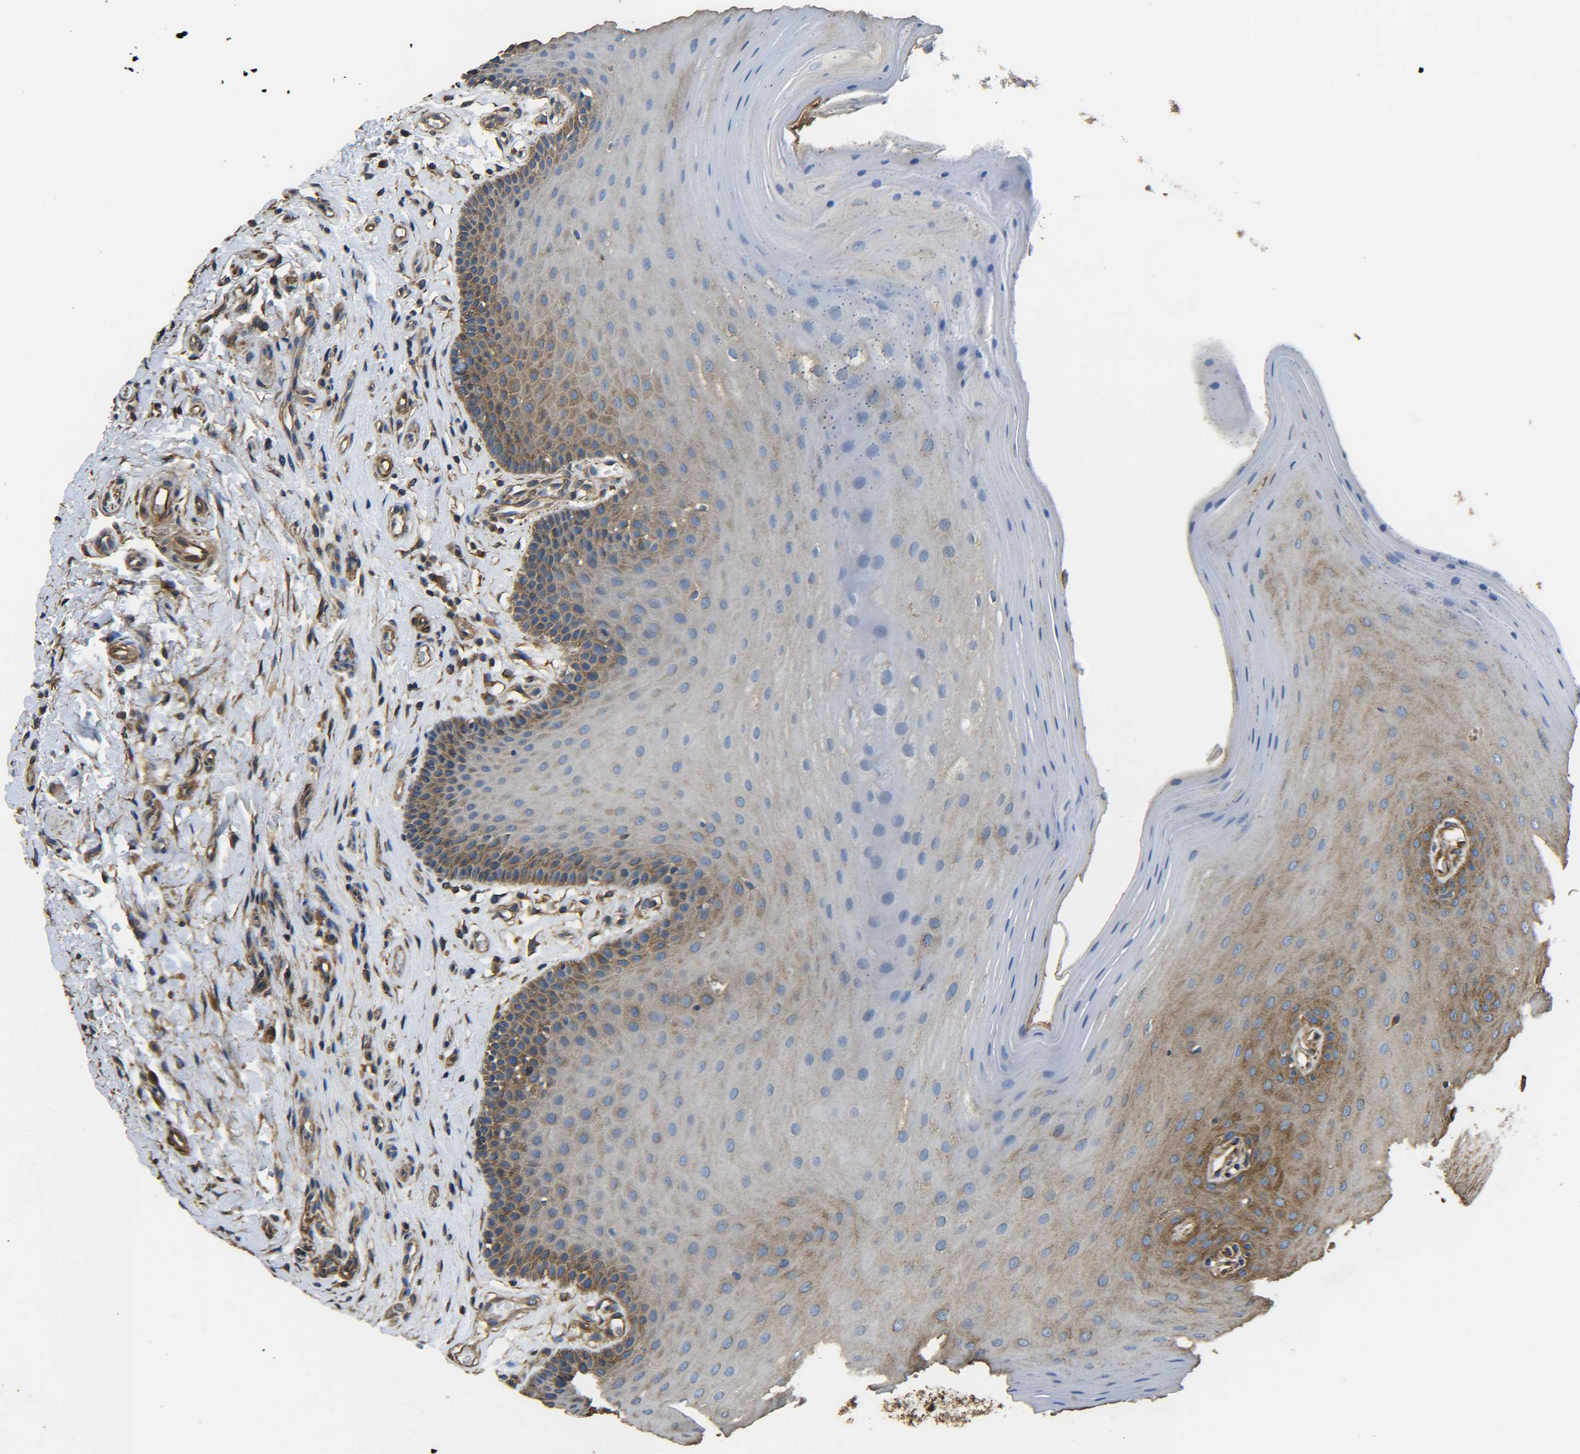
{"staining": {"intensity": "moderate", "quantity": ">75%", "location": "cytoplasmic/membranous"}, "tissue": "oral mucosa", "cell_type": "Squamous epithelial cells", "image_type": "normal", "snomed": [{"axis": "morphology", "description": "Normal tissue, NOS"}, {"axis": "topography", "description": "Skeletal muscle"}, {"axis": "topography", "description": "Oral tissue"}], "caption": "The immunohistochemical stain highlights moderate cytoplasmic/membranous positivity in squamous epithelial cells of benign oral mucosa.", "gene": "TUBB", "patient": {"sex": "male", "age": 58}}